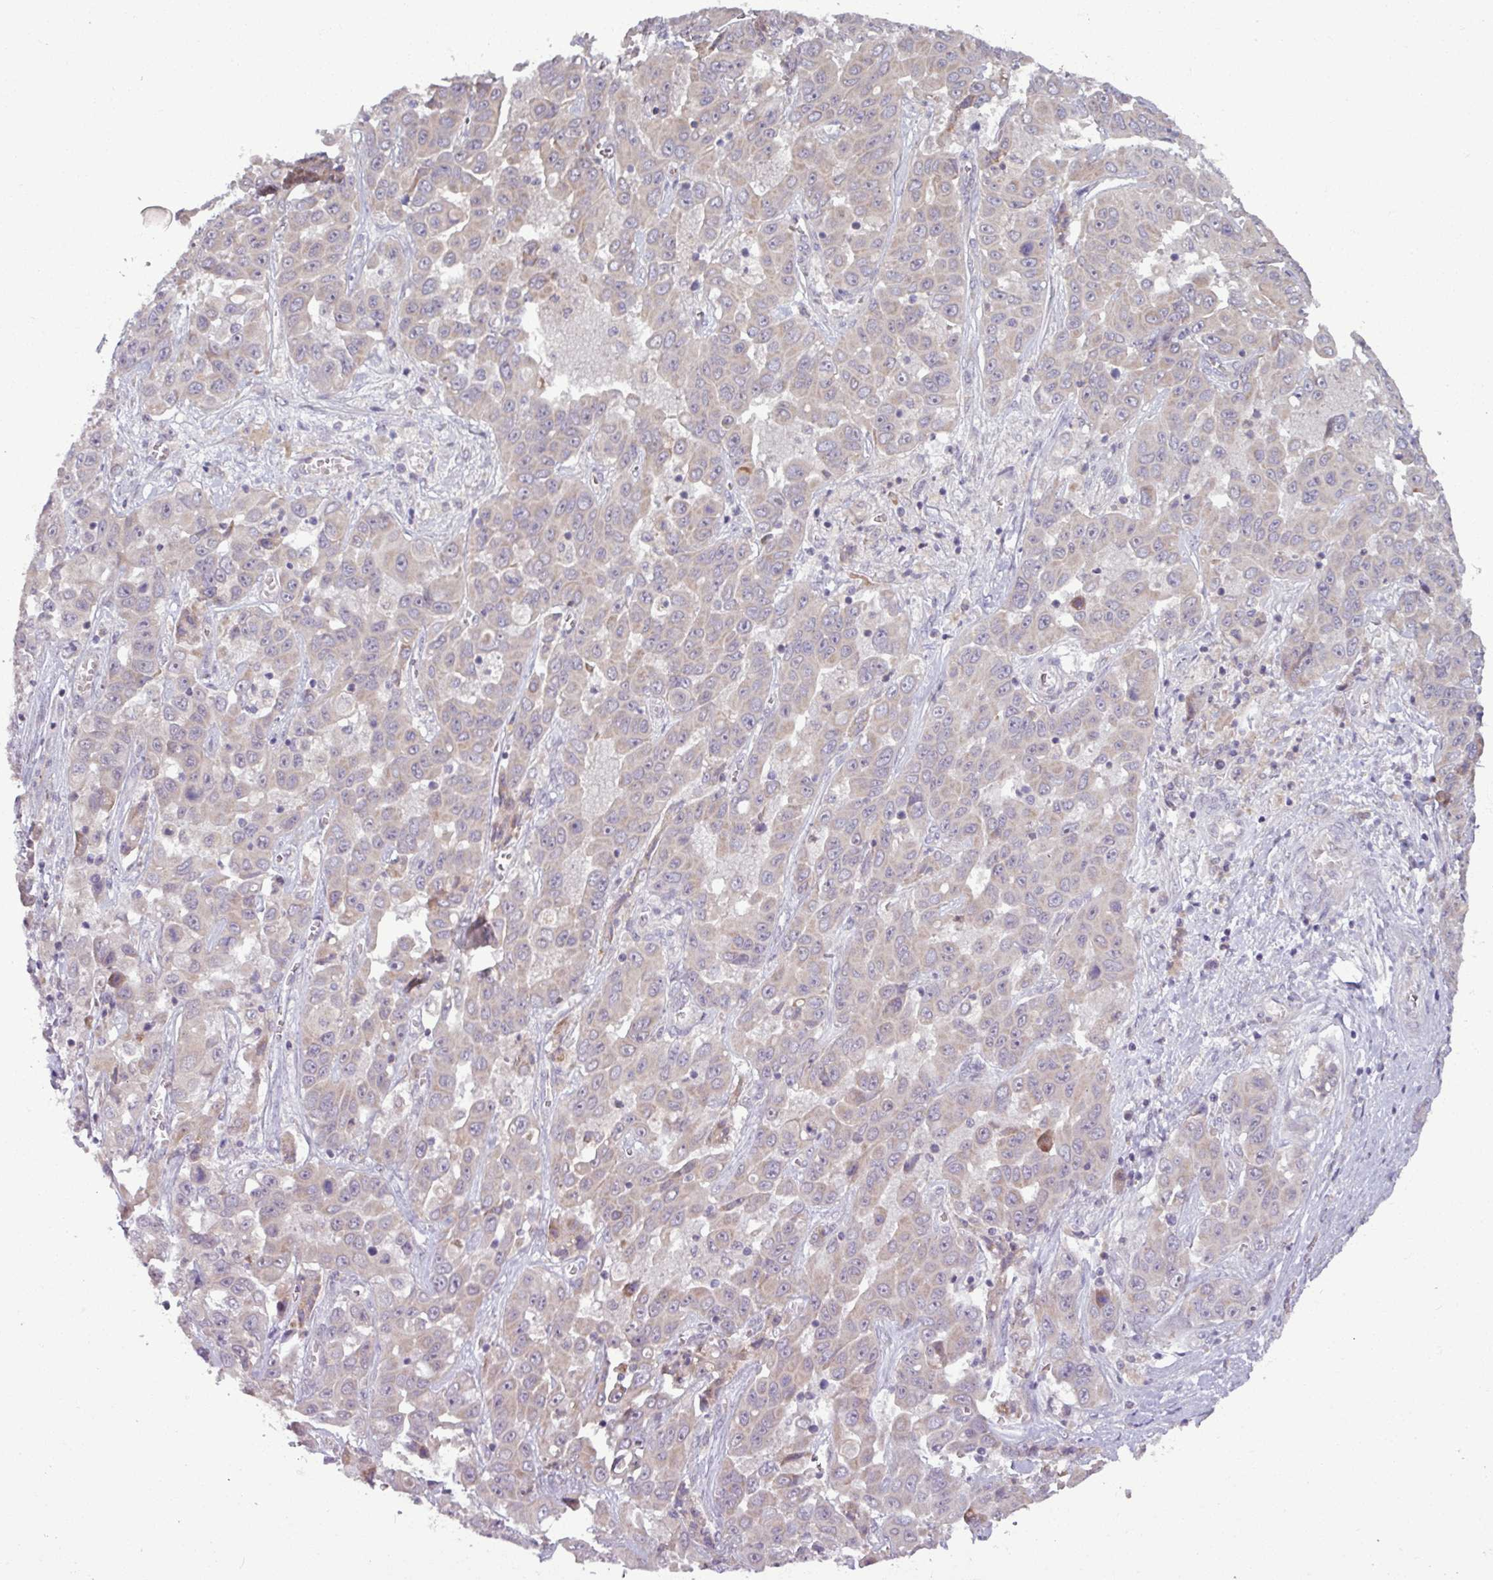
{"staining": {"intensity": "moderate", "quantity": "<25%", "location": "cytoplasmic/membranous"}, "tissue": "liver cancer", "cell_type": "Tumor cells", "image_type": "cancer", "snomed": [{"axis": "morphology", "description": "Cholangiocarcinoma"}, {"axis": "topography", "description": "Liver"}], "caption": "DAB immunohistochemical staining of human liver cancer reveals moderate cytoplasmic/membranous protein positivity in approximately <25% of tumor cells. The staining was performed using DAB (3,3'-diaminobenzidine), with brown indicating positive protein expression. Nuclei are stained blue with hematoxylin.", "gene": "OGFOD3", "patient": {"sex": "female", "age": 52}}